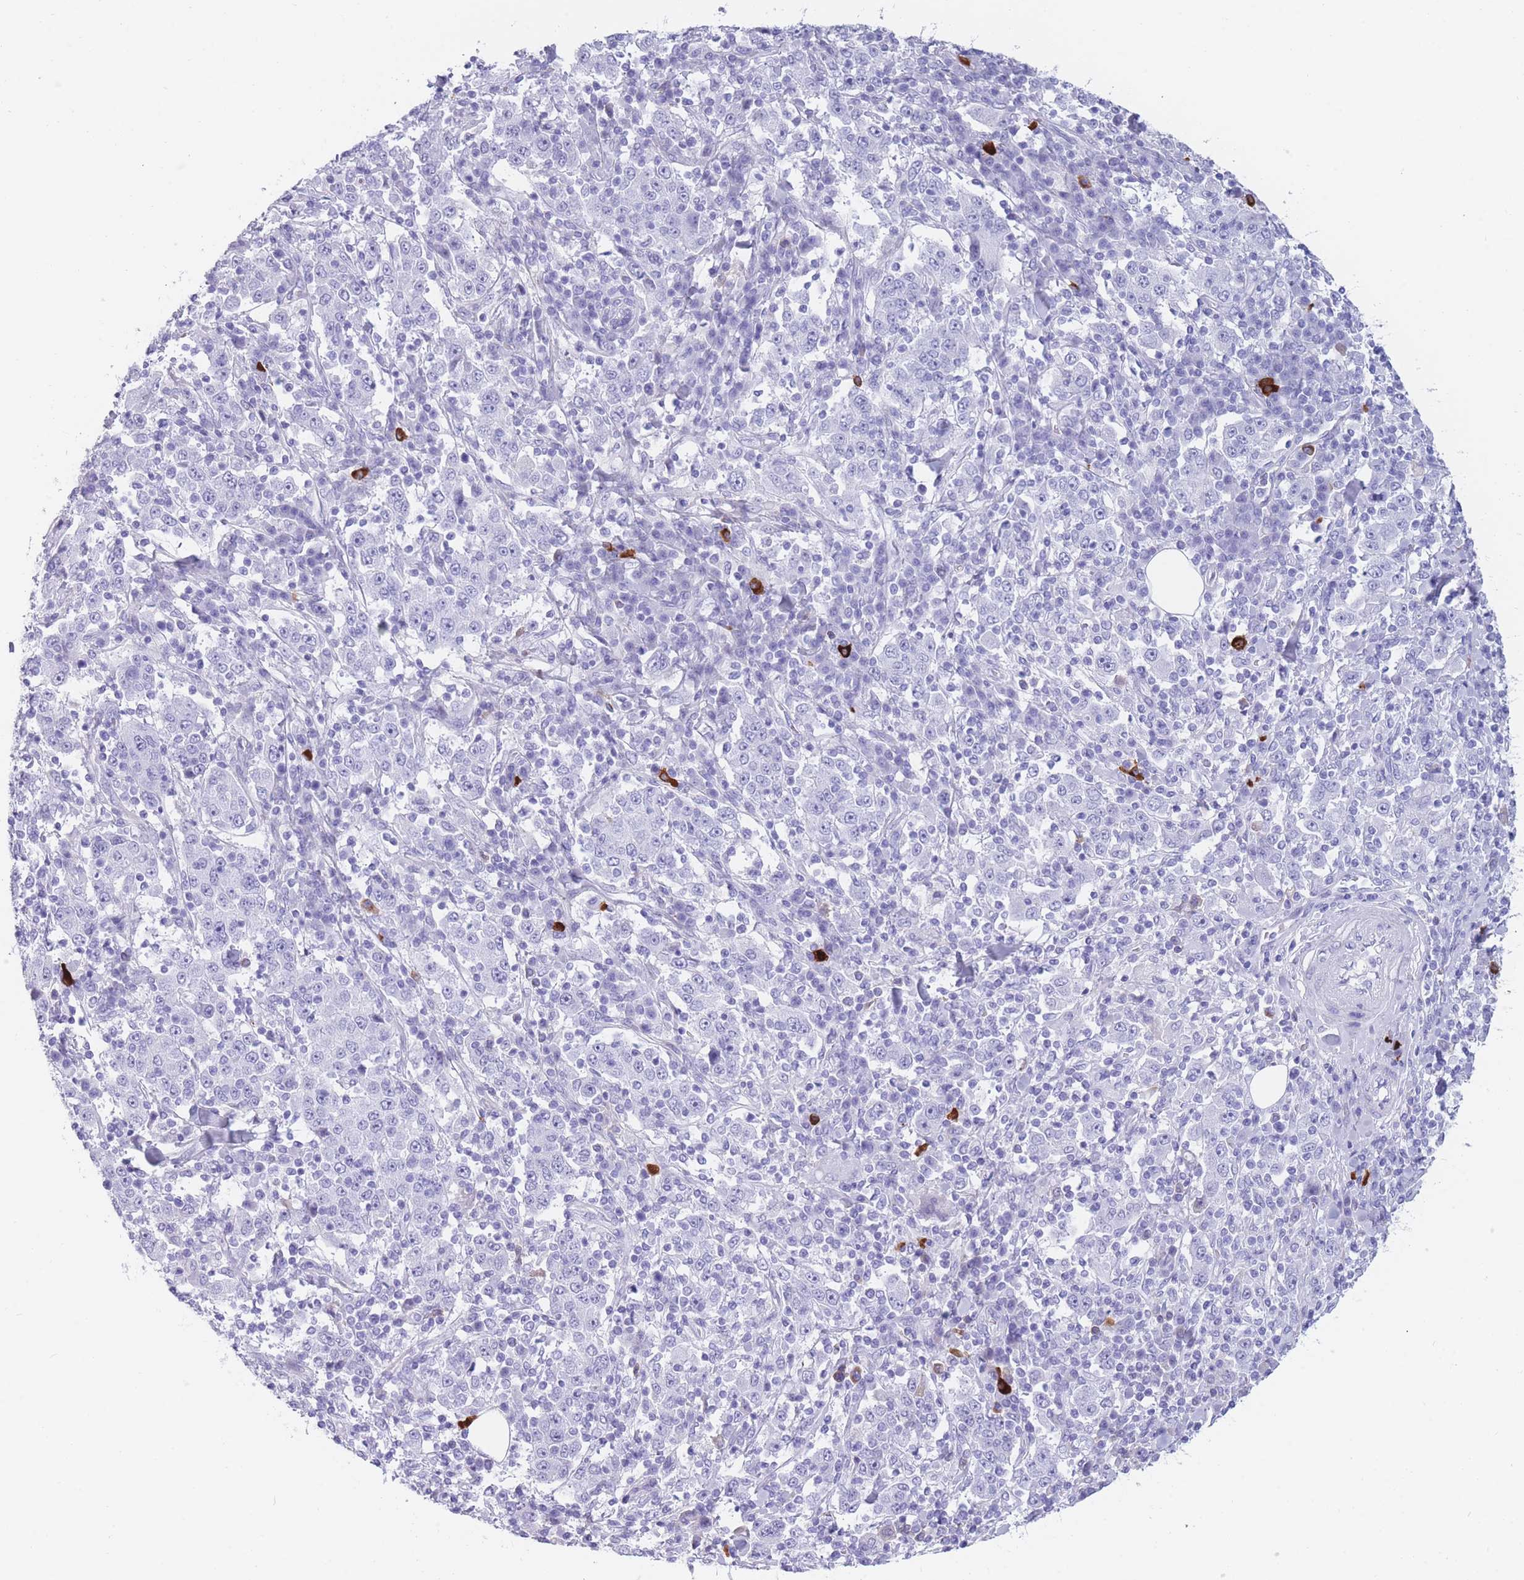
{"staining": {"intensity": "negative", "quantity": "none", "location": "none"}, "tissue": "stomach cancer", "cell_type": "Tumor cells", "image_type": "cancer", "snomed": [{"axis": "morphology", "description": "Normal tissue, NOS"}, {"axis": "morphology", "description": "Adenocarcinoma, NOS"}, {"axis": "topography", "description": "Stomach, upper"}, {"axis": "topography", "description": "Stomach"}], "caption": "The immunohistochemistry (IHC) photomicrograph has no significant expression in tumor cells of stomach adenocarcinoma tissue.", "gene": "TNFSF11", "patient": {"sex": "male", "age": 59}}